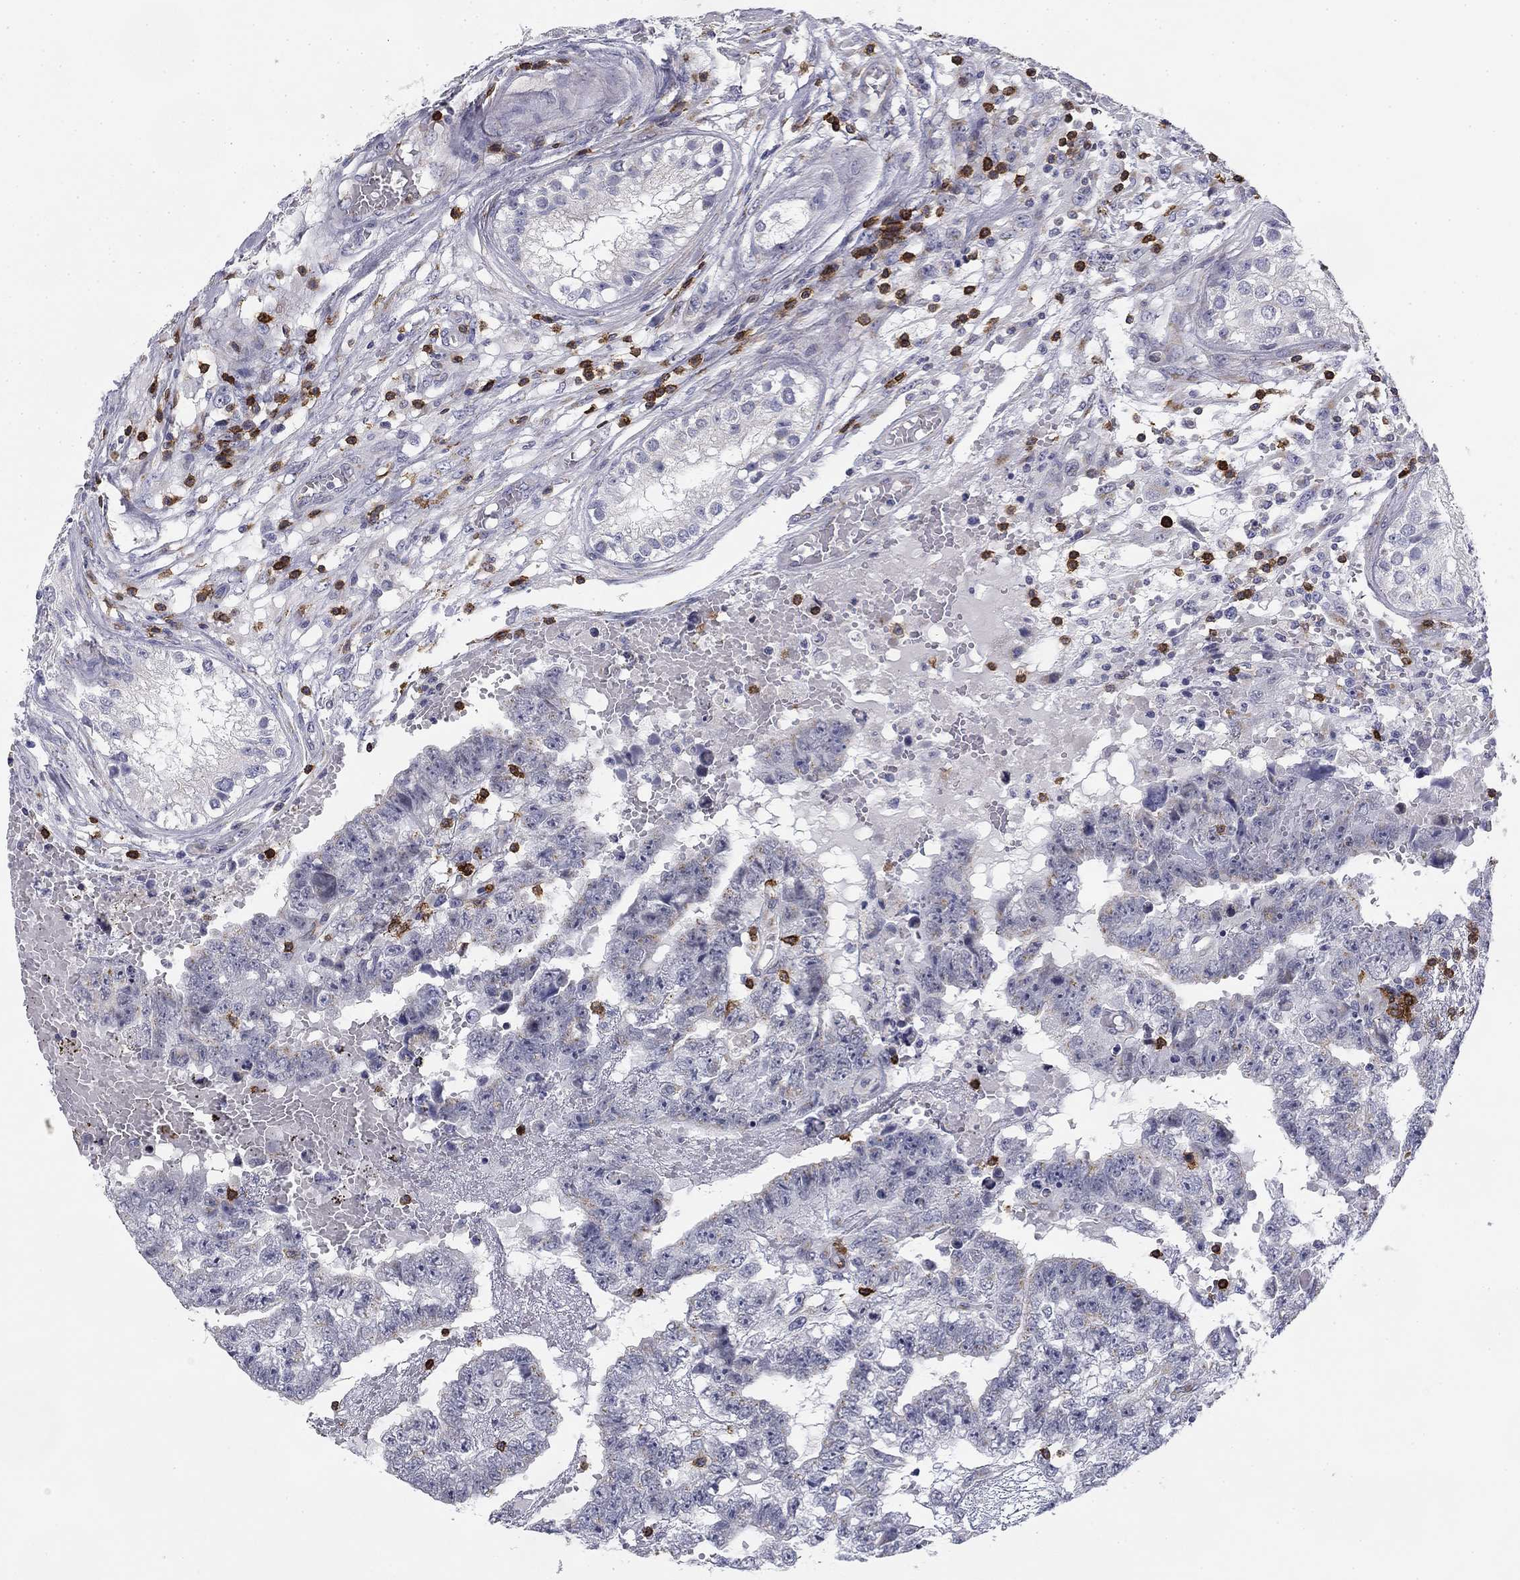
{"staining": {"intensity": "negative", "quantity": "none", "location": "none"}, "tissue": "testis cancer", "cell_type": "Tumor cells", "image_type": "cancer", "snomed": [{"axis": "morphology", "description": "Carcinoma, Embryonal, NOS"}, {"axis": "topography", "description": "Testis"}], "caption": "The immunohistochemistry histopathology image has no significant staining in tumor cells of testis cancer tissue.", "gene": "TRAT1", "patient": {"sex": "male", "age": 25}}